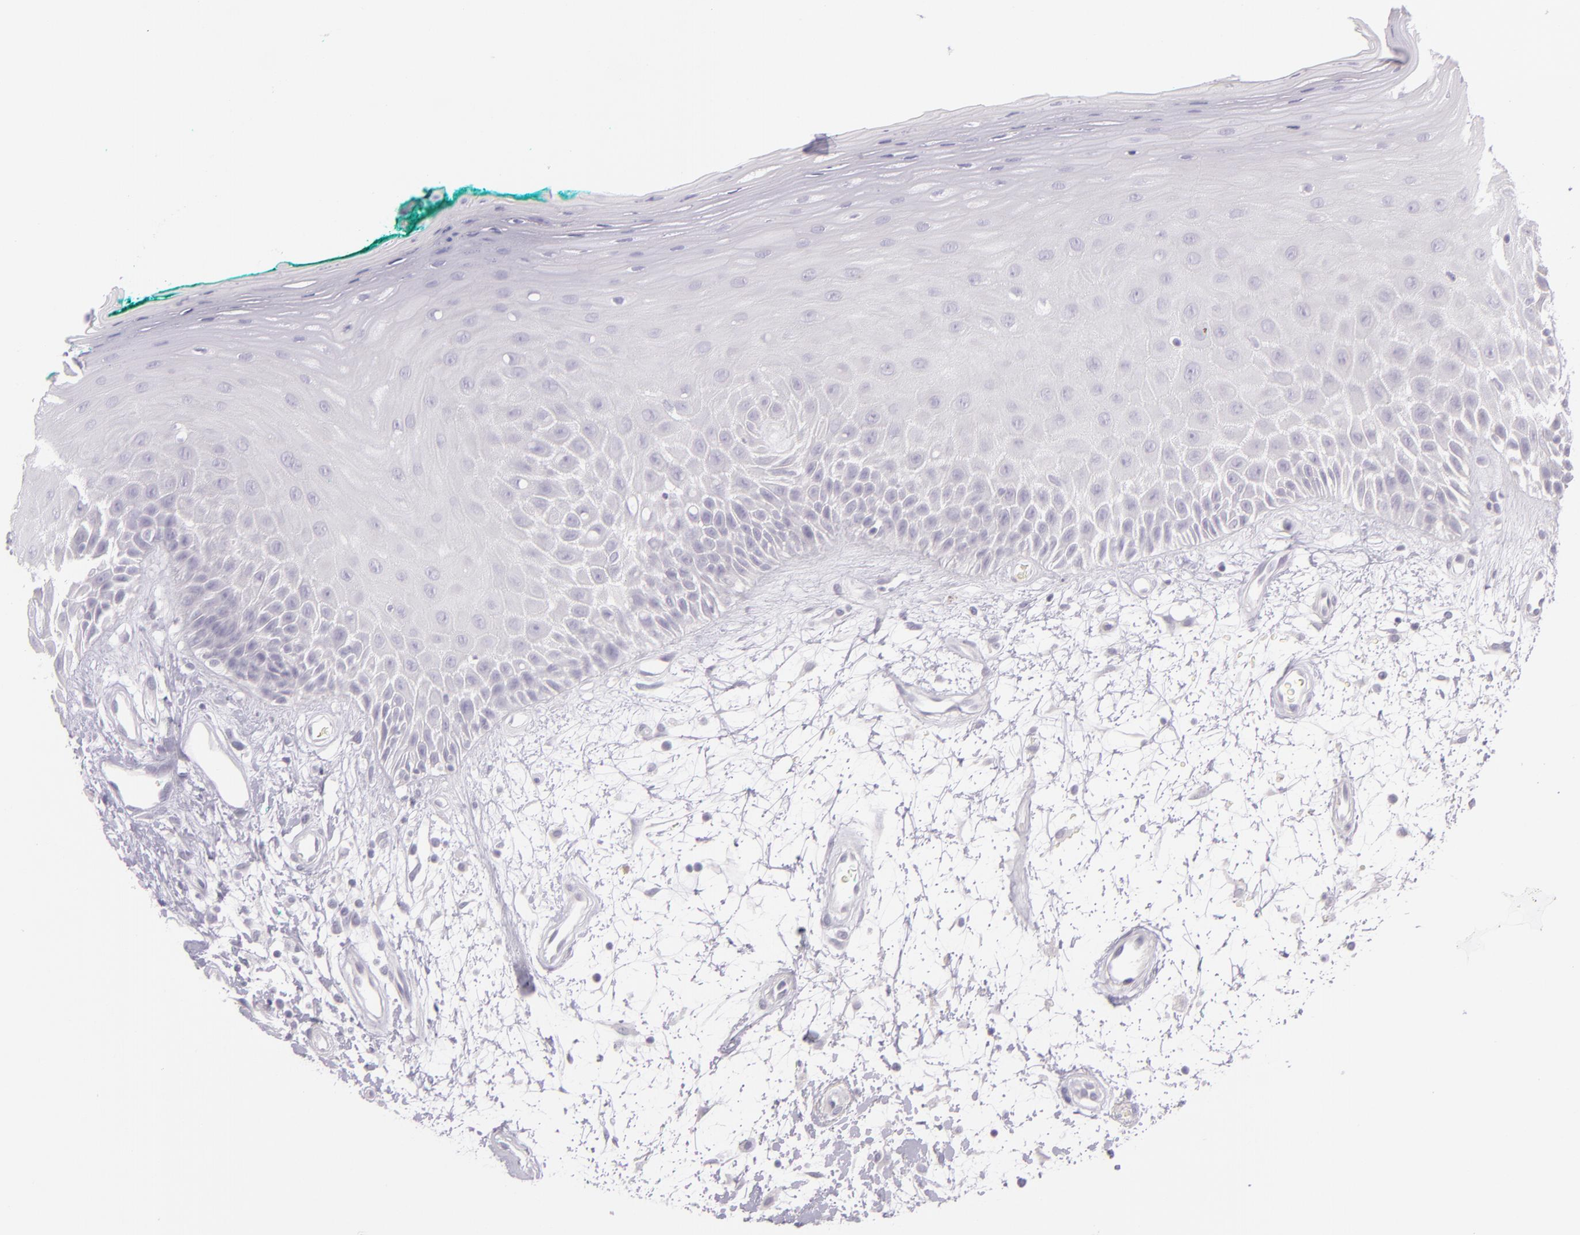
{"staining": {"intensity": "negative", "quantity": "none", "location": "none"}, "tissue": "oral mucosa", "cell_type": "Squamous epithelial cells", "image_type": "normal", "snomed": [{"axis": "morphology", "description": "Normal tissue, NOS"}, {"axis": "morphology", "description": "Squamous cell carcinoma, NOS"}, {"axis": "topography", "description": "Skeletal muscle"}, {"axis": "topography", "description": "Oral tissue"}, {"axis": "topography", "description": "Head-Neck"}], "caption": "Photomicrograph shows no significant protein positivity in squamous epithelial cells of unremarkable oral mucosa. (Brightfield microscopy of DAB (3,3'-diaminobenzidine) immunohistochemistry at high magnification).", "gene": "CBS", "patient": {"sex": "female", "age": 84}}